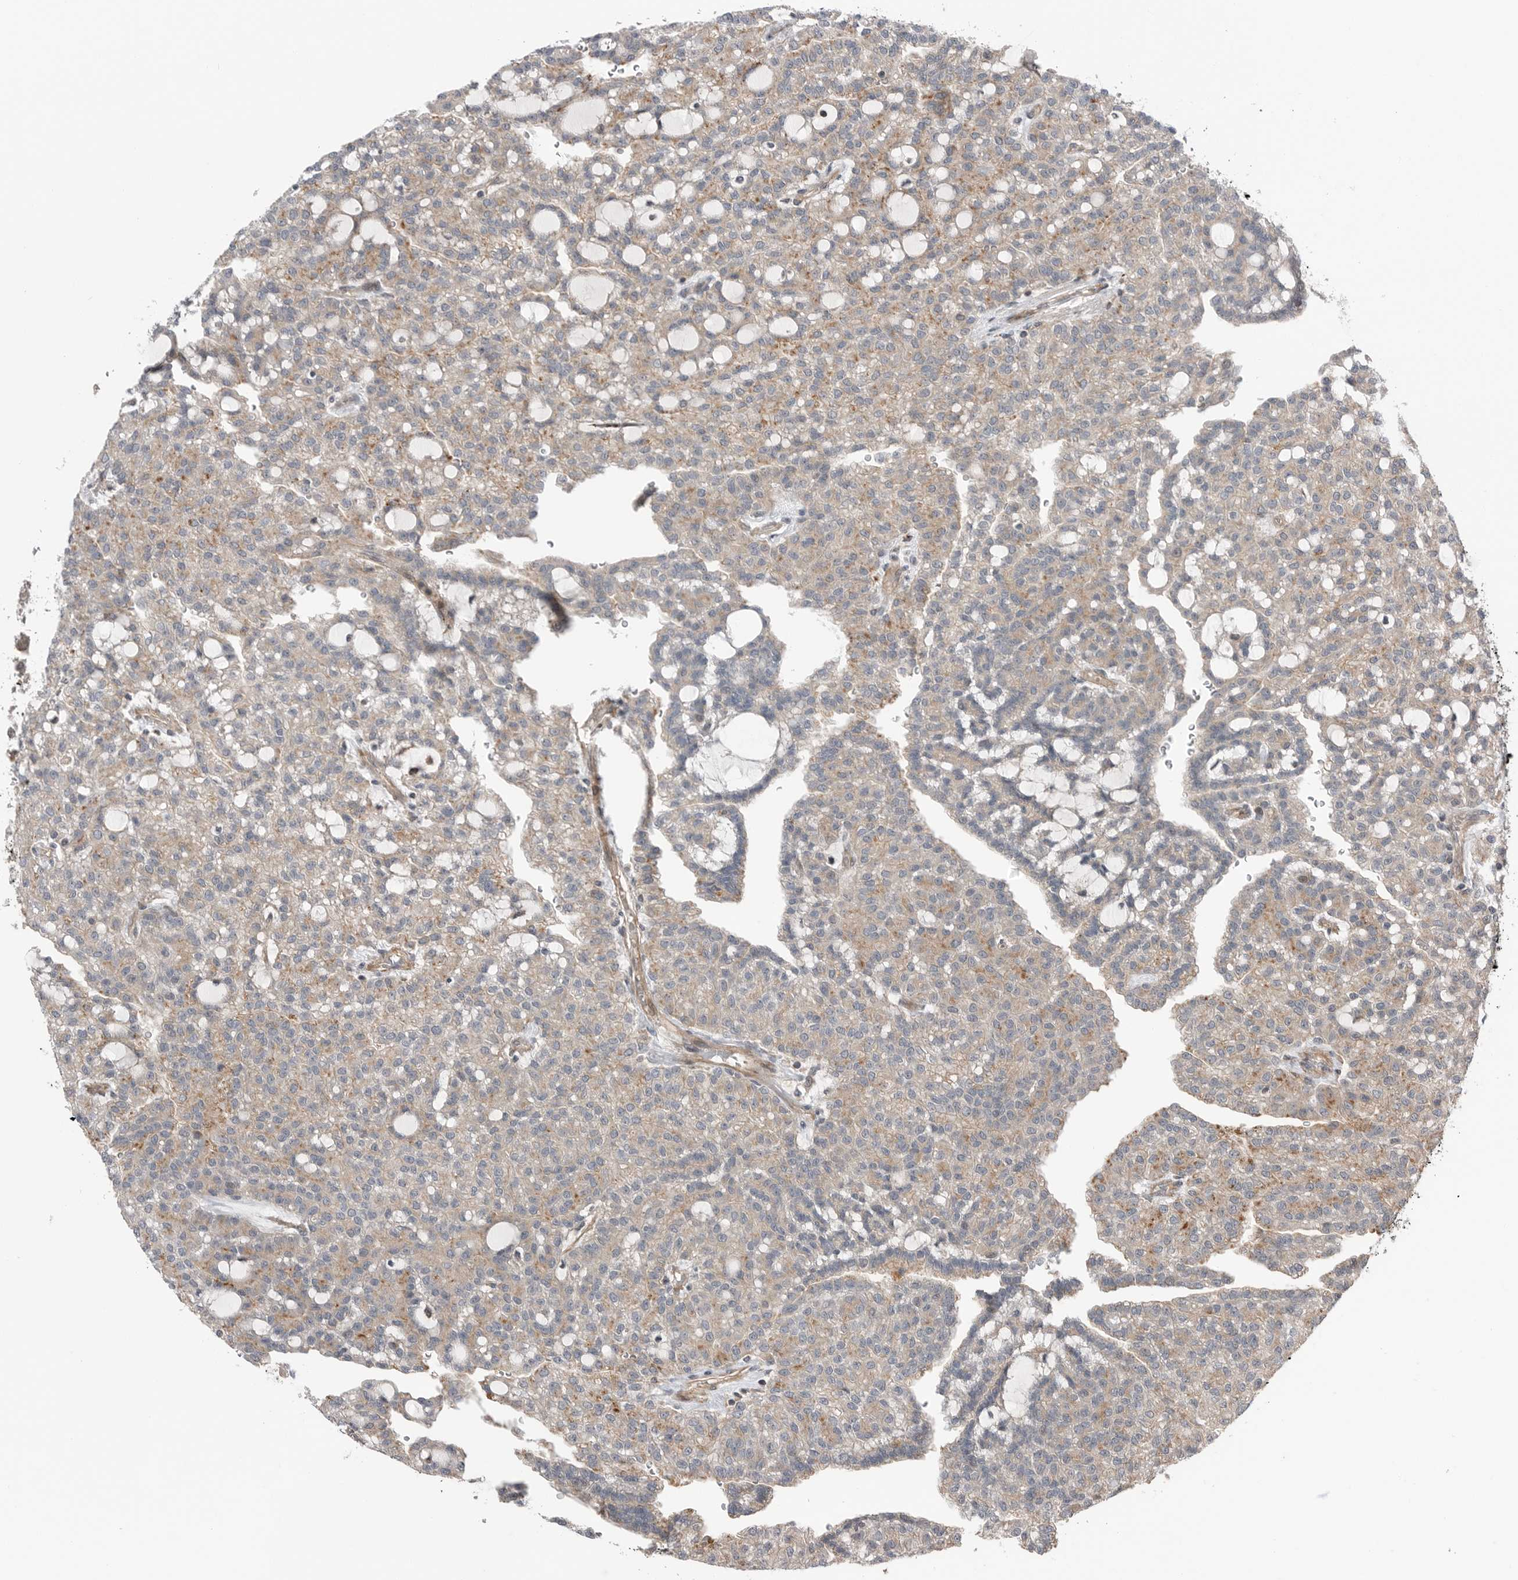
{"staining": {"intensity": "weak", "quantity": "<25%", "location": "cytoplasmic/membranous"}, "tissue": "renal cancer", "cell_type": "Tumor cells", "image_type": "cancer", "snomed": [{"axis": "morphology", "description": "Adenocarcinoma, NOS"}, {"axis": "topography", "description": "Kidney"}], "caption": "Immunohistochemistry histopathology image of renal cancer (adenocarcinoma) stained for a protein (brown), which shows no staining in tumor cells.", "gene": "PEAK1", "patient": {"sex": "male", "age": 63}}